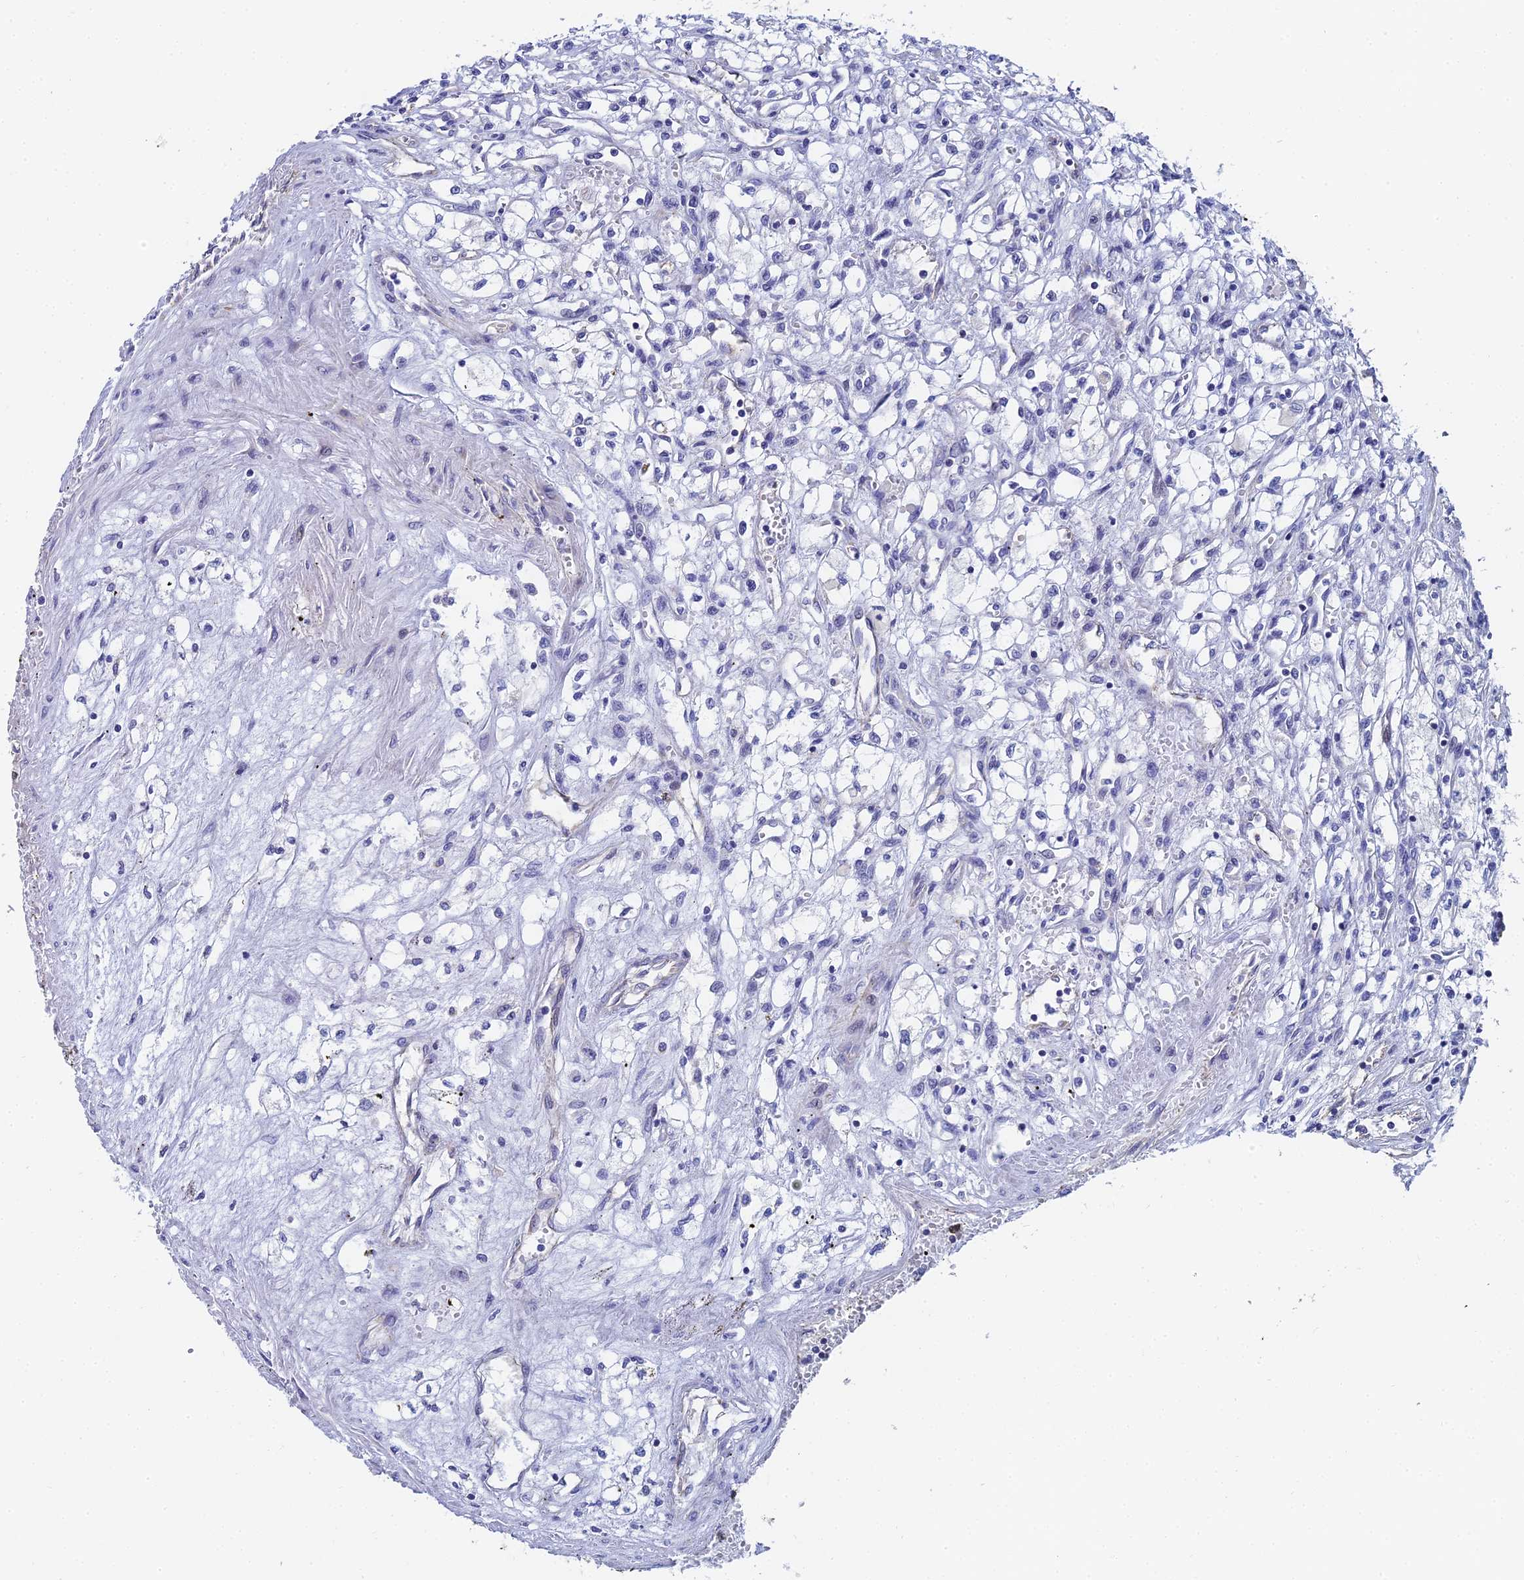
{"staining": {"intensity": "negative", "quantity": "none", "location": "none"}, "tissue": "renal cancer", "cell_type": "Tumor cells", "image_type": "cancer", "snomed": [{"axis": "morphology", "description": "Adenocarcinoma, NOS"}, {"axis": "topography", "description": "Kidney"}], "caption": "The IHC histopathology image has no significant positivity in tumor cells of renal cancer tissue.", "gene": "ENSG00000268674", "patient": {"sex": "male", "age": 59}}